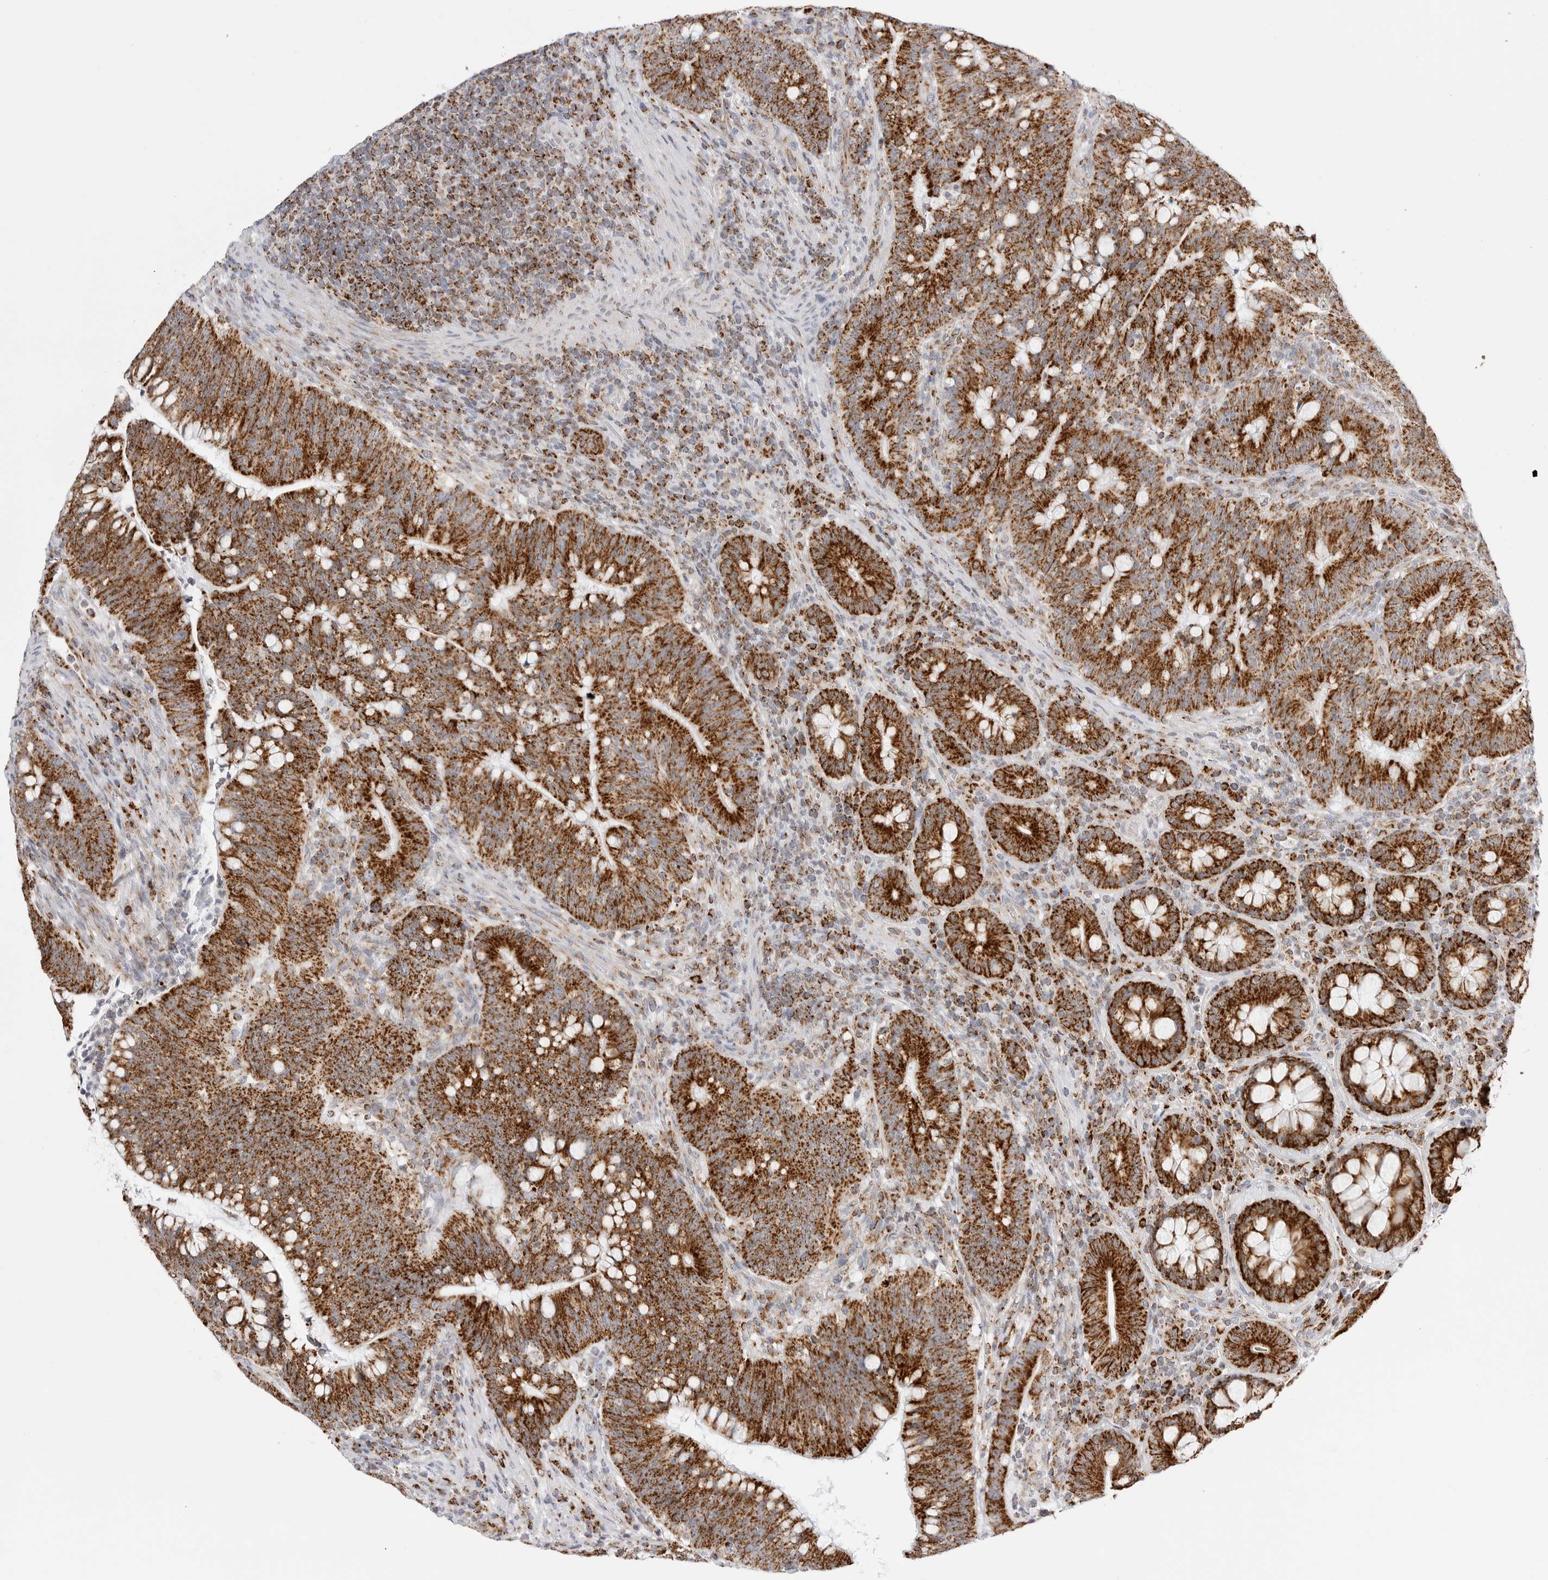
{"staining": {"intensity": "strong", "quantity": ">75%", "location": "cytoplasmic/membranous"}, "tissue": "colorectal cancer", "cell_type": "Tumor cells", "image_type": "cancer", "snomed": [{"axis": "morphology", "description": "Adenocarcinoma, NOS"}, {"axis": "topography", "description": "Colon"}], "caption": "This micrograph shows colorectal cancer (adenocarcinoma) stained with IHC to label a protein in brown. The cytoplasmic/membranous of tumor cells show strong positivity for the protein. Nuclei are counter-stained blue.", "gene": "ATP5IF1", "patient": {"sex": "female", "age": 66}}